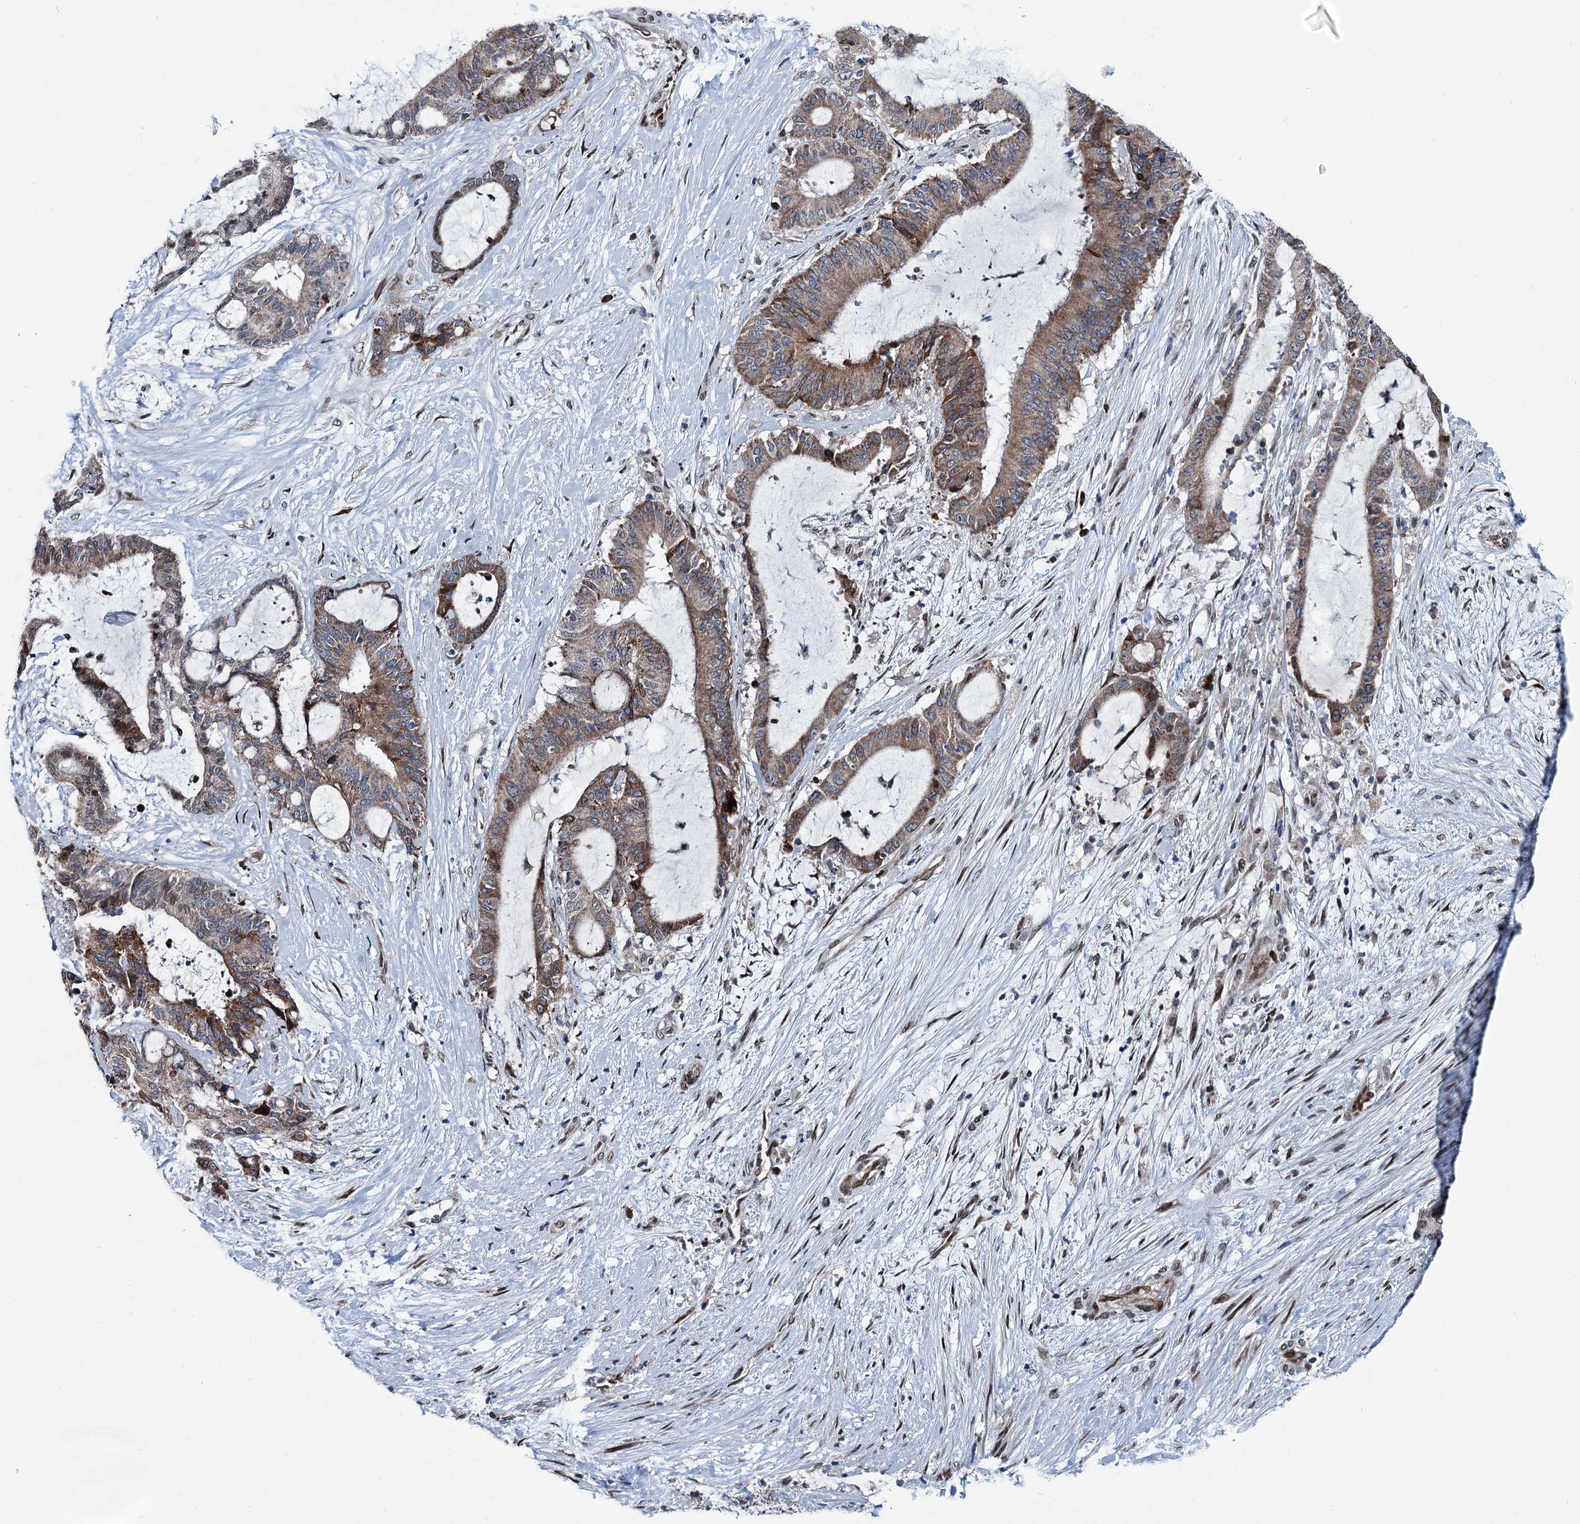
{"staining": {"intensity": "moderate", "quantity": "25%-75%", "location": "cytoplasmic/membranous"}, "tissue": "liver cancer", "cell_type": "Tumor cells", "image_type": "cancer", "snomed": [{"axis": "morphology", "description": "Normal tissue, NOS"}, {"axis": "morphology", "description": "Cholangiocarcinoma"}, {"axis": "topography", "description": "Liver"}, {"axis": "topography", "description": "Peripheral nerve tissue"}], "caption": "Cholangiocarcinoma (liver) stained with DAB (3,3'-diaminobenzidine) immunohistochemistry (IHC) displays medium levels of moderate cytoplasmic/membranous expression in approximately 25%-75% of tumor cells.", "gene": "MRPL14", "patient": {"sex": "female", "age": 73}}